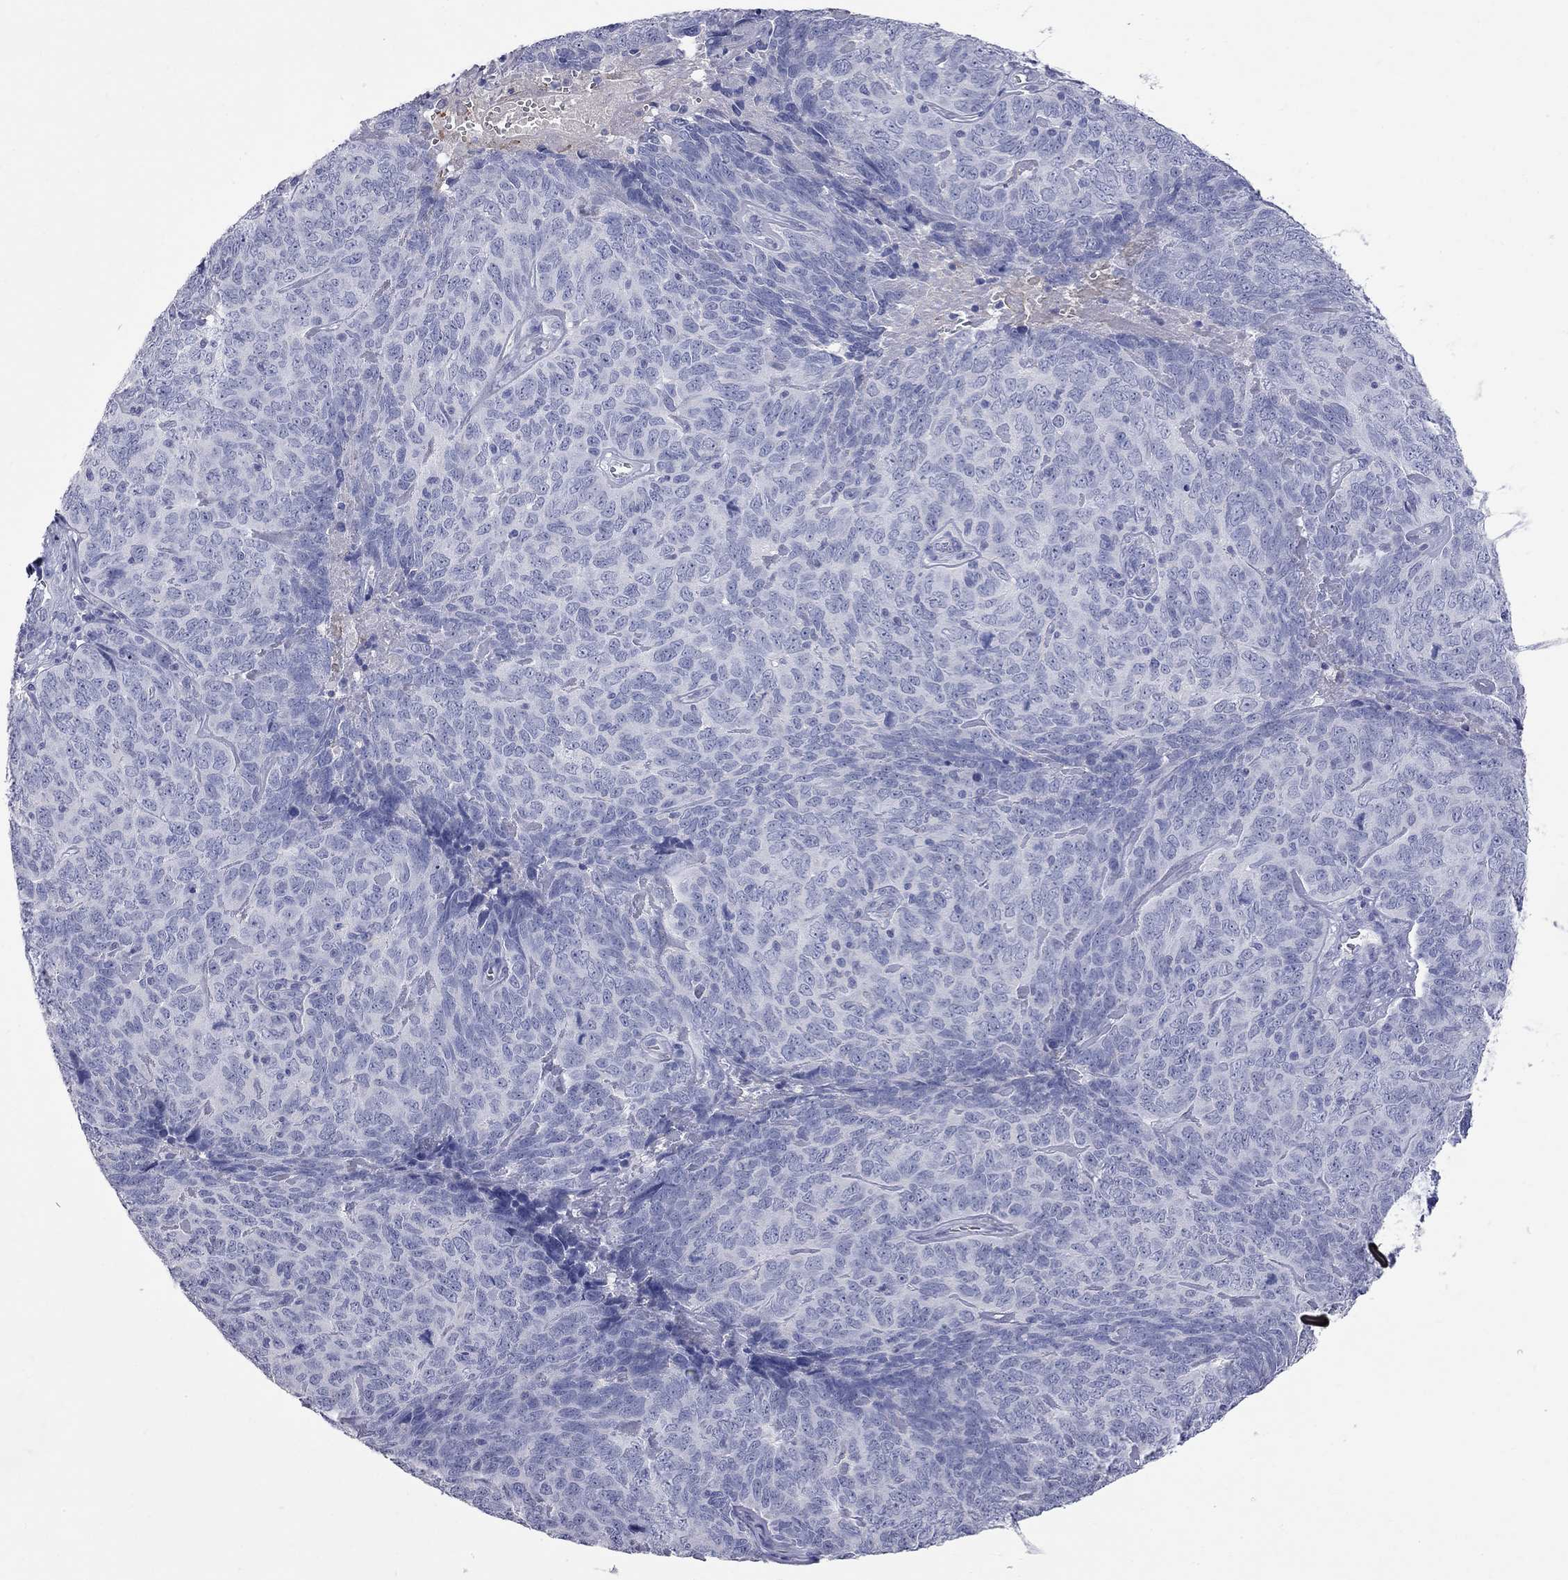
{"staining": {"intensity": "negative", "quantity": "none", "location": "none"}, "tissue": "skin cancer", "cell_type": "Tumor cells", "image_type": "cancer", "snomed": [{"axis": "morphology", "description": "Squamous cell carcinoma, NOS"}, {"axis": "topography", "description": "Skin"}, {"axis": "topography", "description": "Anal"}], "caption": "Tumor cells are negative for brown protein staining in skin cancer. (Brightfield microscopy of DAB (3,3'-diaminobenzidine) immunohistochemistry (IHC) at high magnification).", "gene": "FAM221B", "patient": {"sex": "female", "age": 51}}